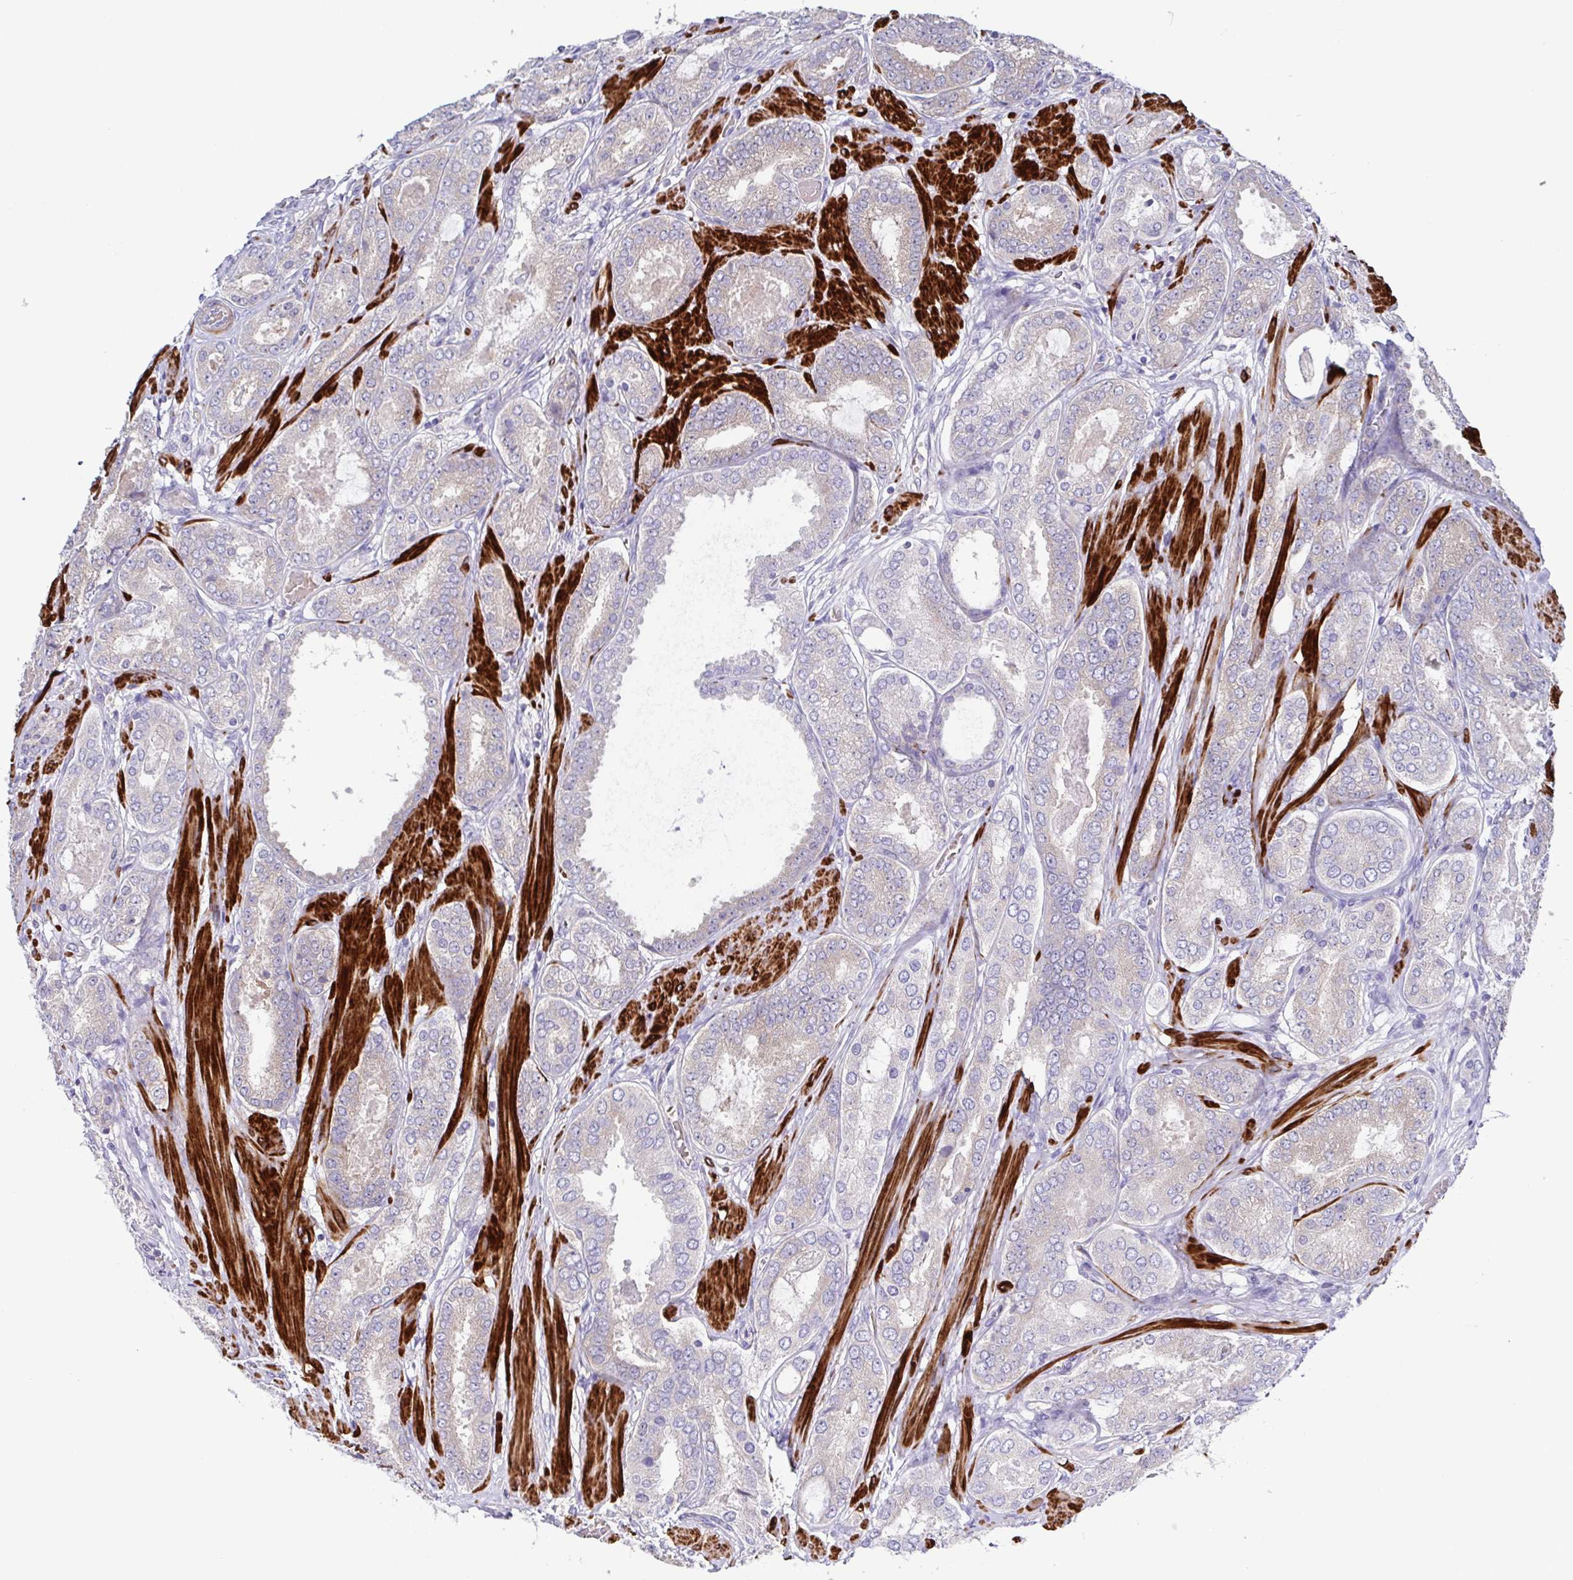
{"staining": {"intensity": "weak", "quantity": "<25%", "location": "cytoplasmic/membranous"}, "tissue": "prostate cancer", "cell_type": "Tumor cells", "image_type": "cancer", "snomed": [{"axis": "morphology", "description": "Adenocarcinoma, High grade"}, {"axis": "topography", "description": "Prostate"}], "caption": "Prostate adenocarcinoma (high-grade) was stained to show a protein in brown. There is no significant staining in tumor cells.", "gene": "CFAP97D1", "patient": {"sex": "male", "age": 63}}